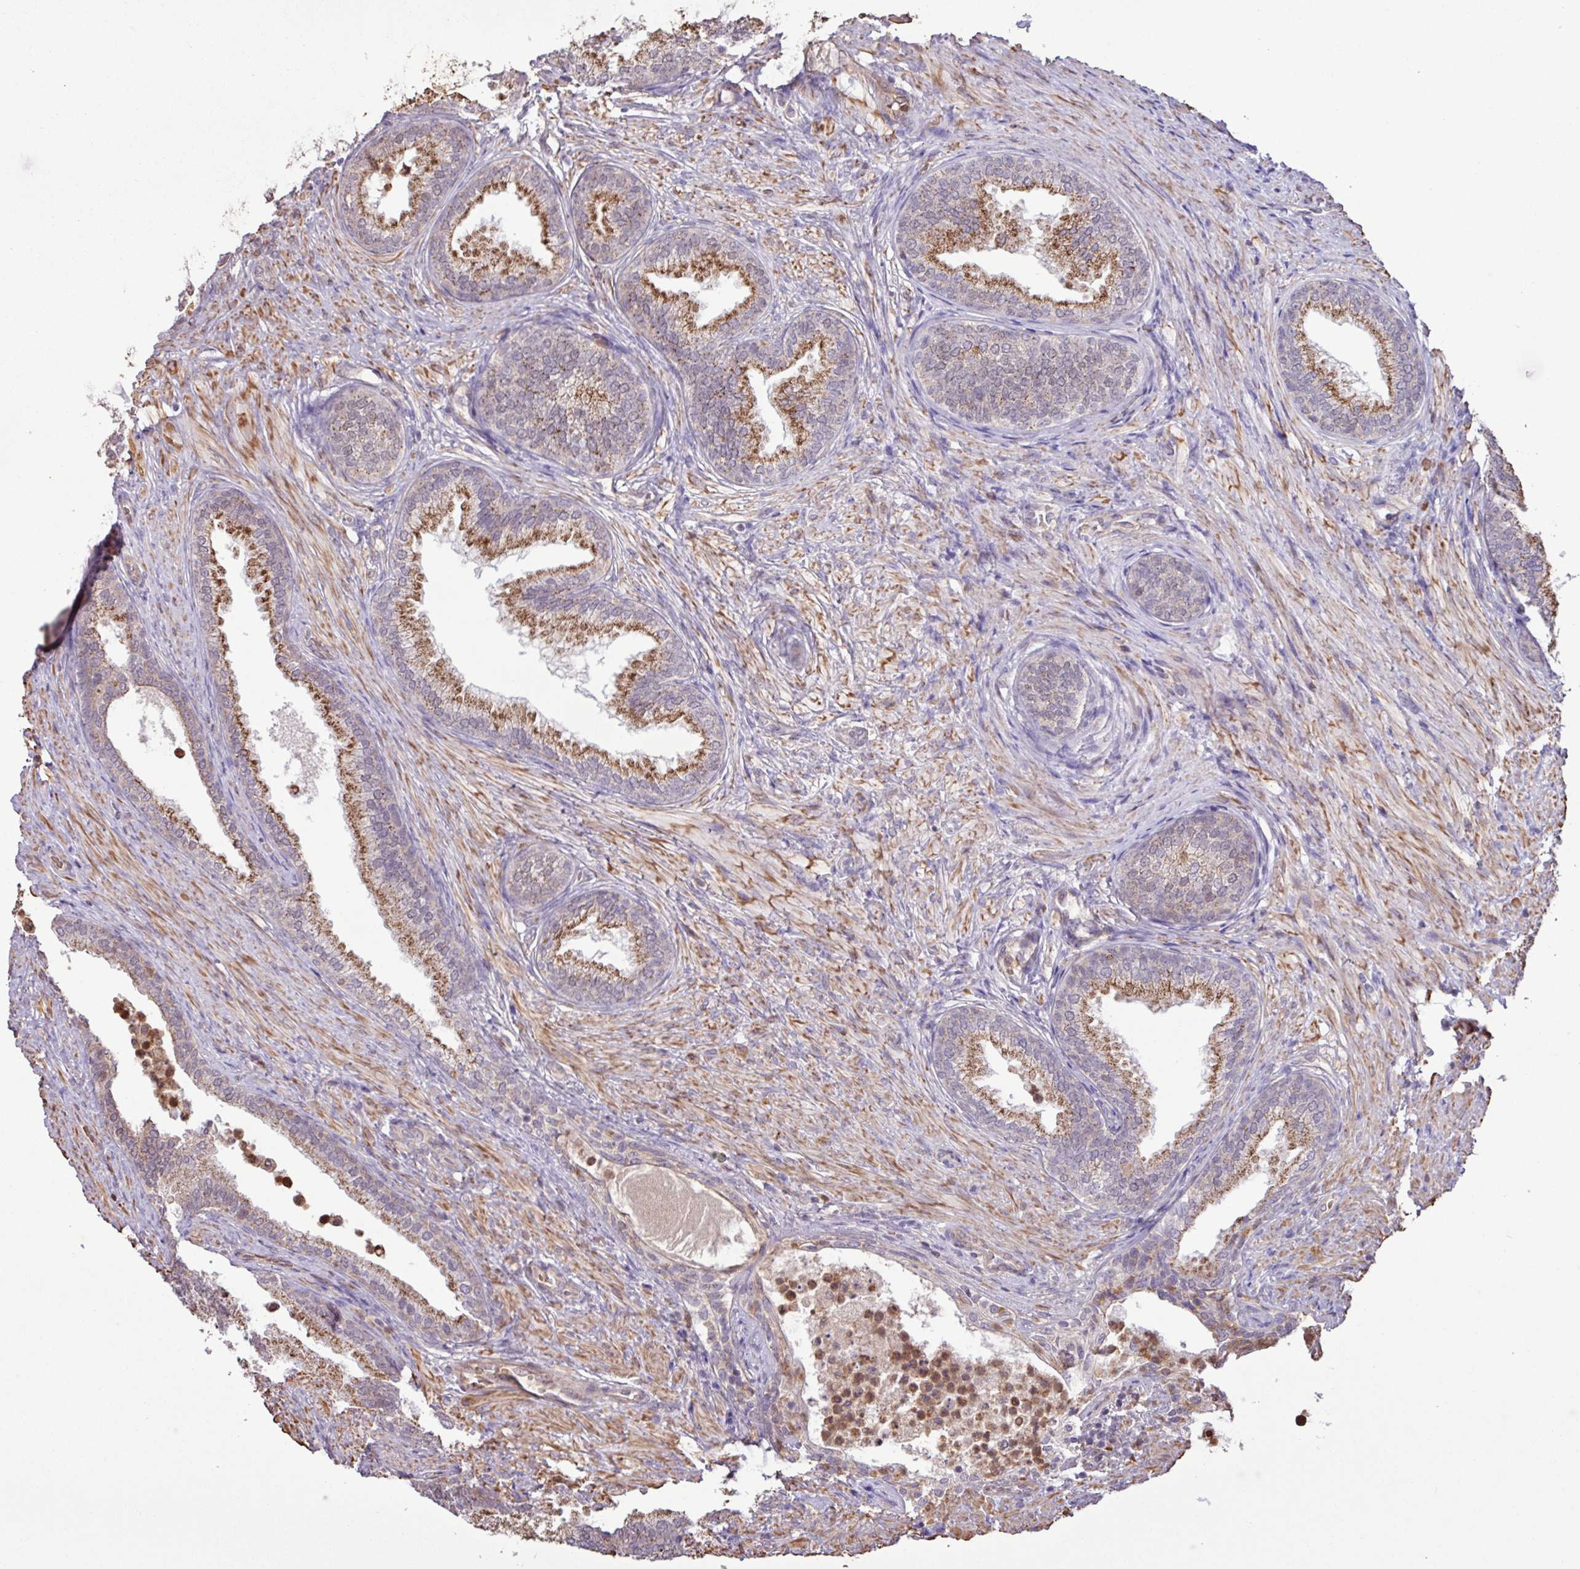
{"staining": {"intensity": "moderate", "quantity": "25%-75%", "location": "cytoplasmic/membranous"}, "tissue": "prostate", "cell_type": "Glandular cells", "image_type": "normal", "snomed": [{"axis": "morphology", "description": "Normal tissue, NOS"}, {"axis": "topography", "description": "Prostate"}], "caption": "Immunohistochemistry (IHC) (DAB) staining of normal prostate demonstrates moderate cytoplasmic/membranous protein expression in about 25%-75% of glandular cells. Using DAB (brown) and hematoxylin (blue) stains, captured at high magnification using brightfield microscopy.", "gene": "CHST11", "patient": {"sex": "male", "age": 76}}